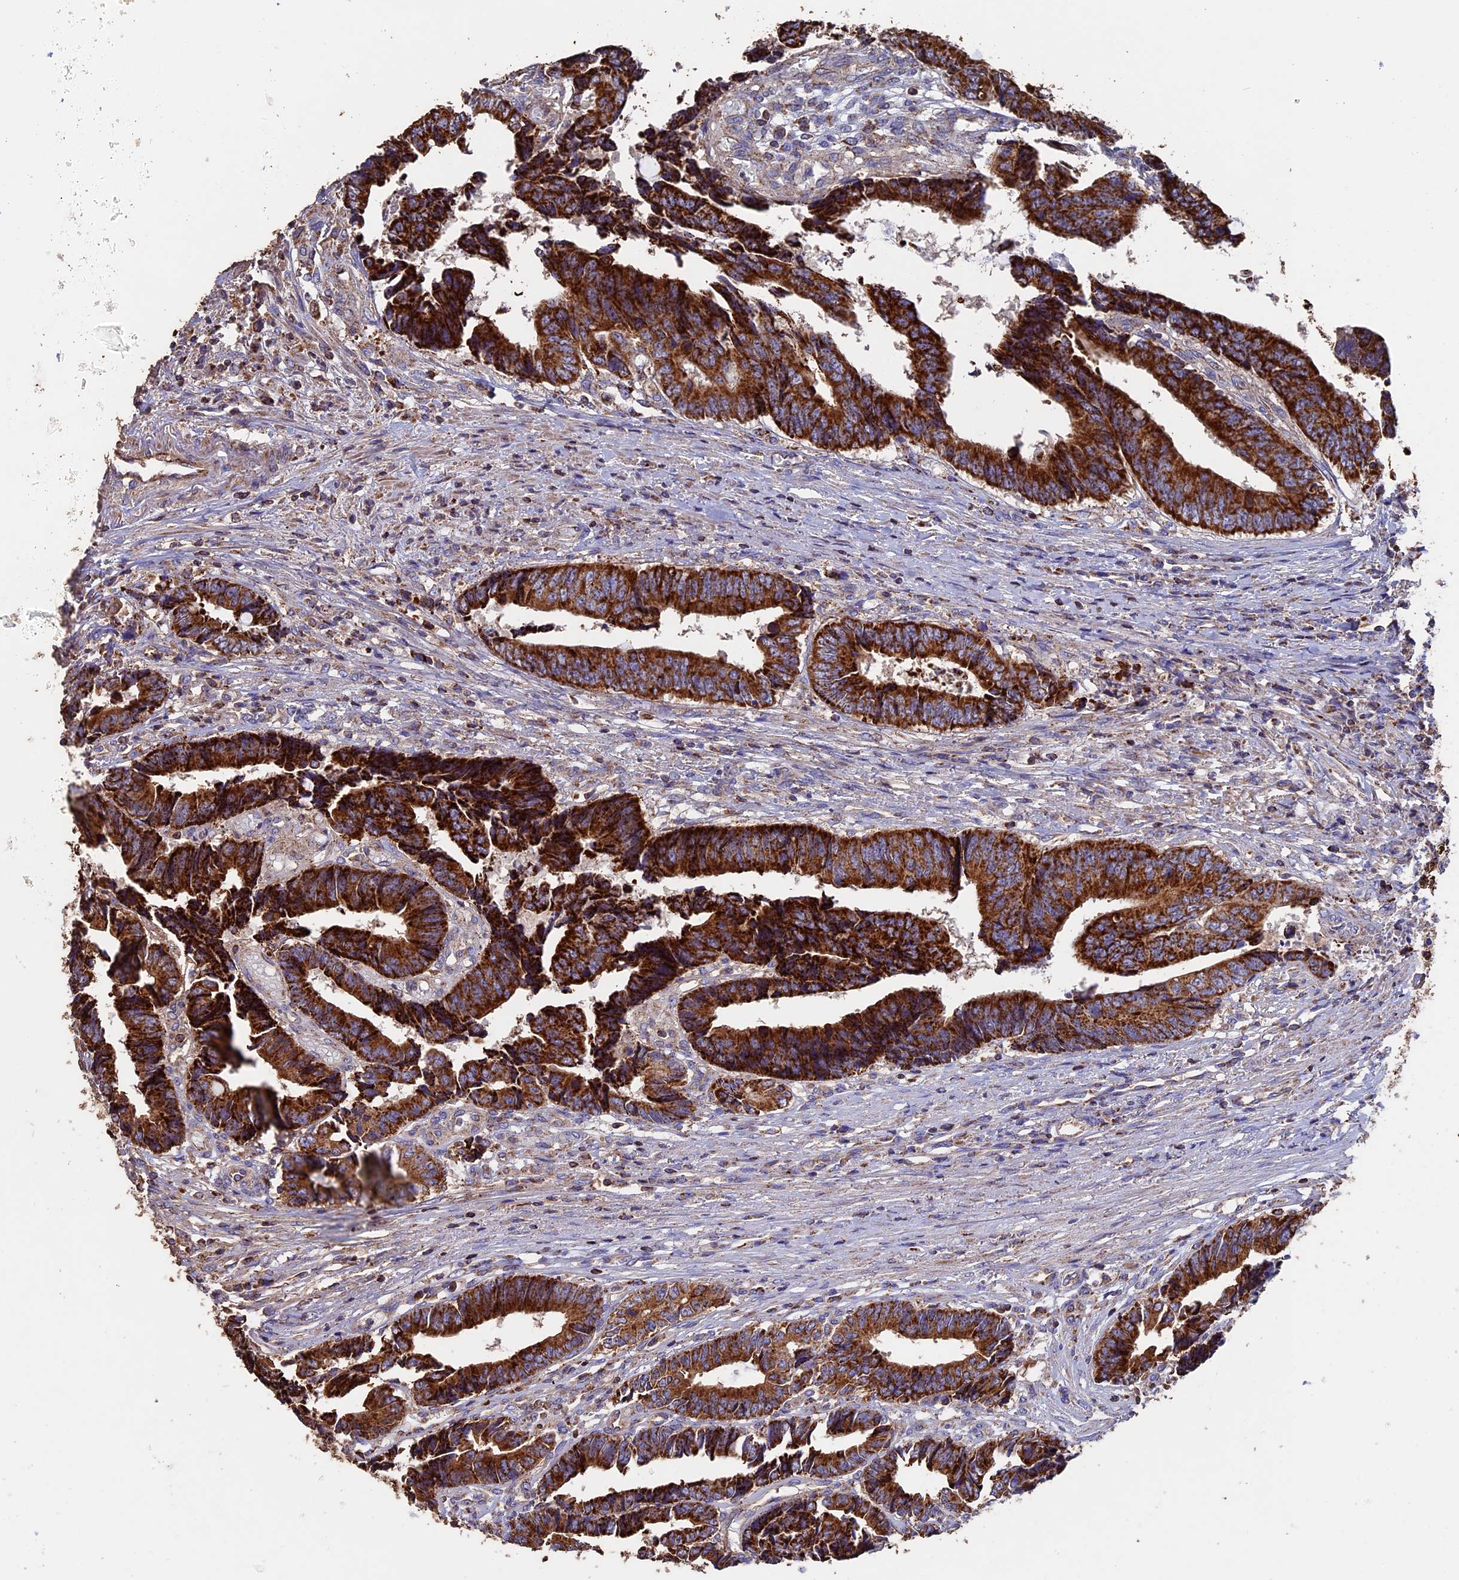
{"staining": {"intensity": "strong", "quantity": ">75%", "location": "cytoplasmic/membranous"}, "tissue": "colorectal cancer", "cell_type": "Tumor cells", "image_type": "cancer", "snomed": [{"axis": "morphology", "description": "Adenocarcinoma, NOS"}, {"axis": "topography", "description": "Rectum"}], "caption": "Human colorectal cancer (adenocarcinoma) stained for a protein (brown) exhibits strong cytoplasmic/membranous positive expression in approximately >75% of tumor cells.", "gene": "ADAT1", "patient": {"sex": "male", "age": 84}}